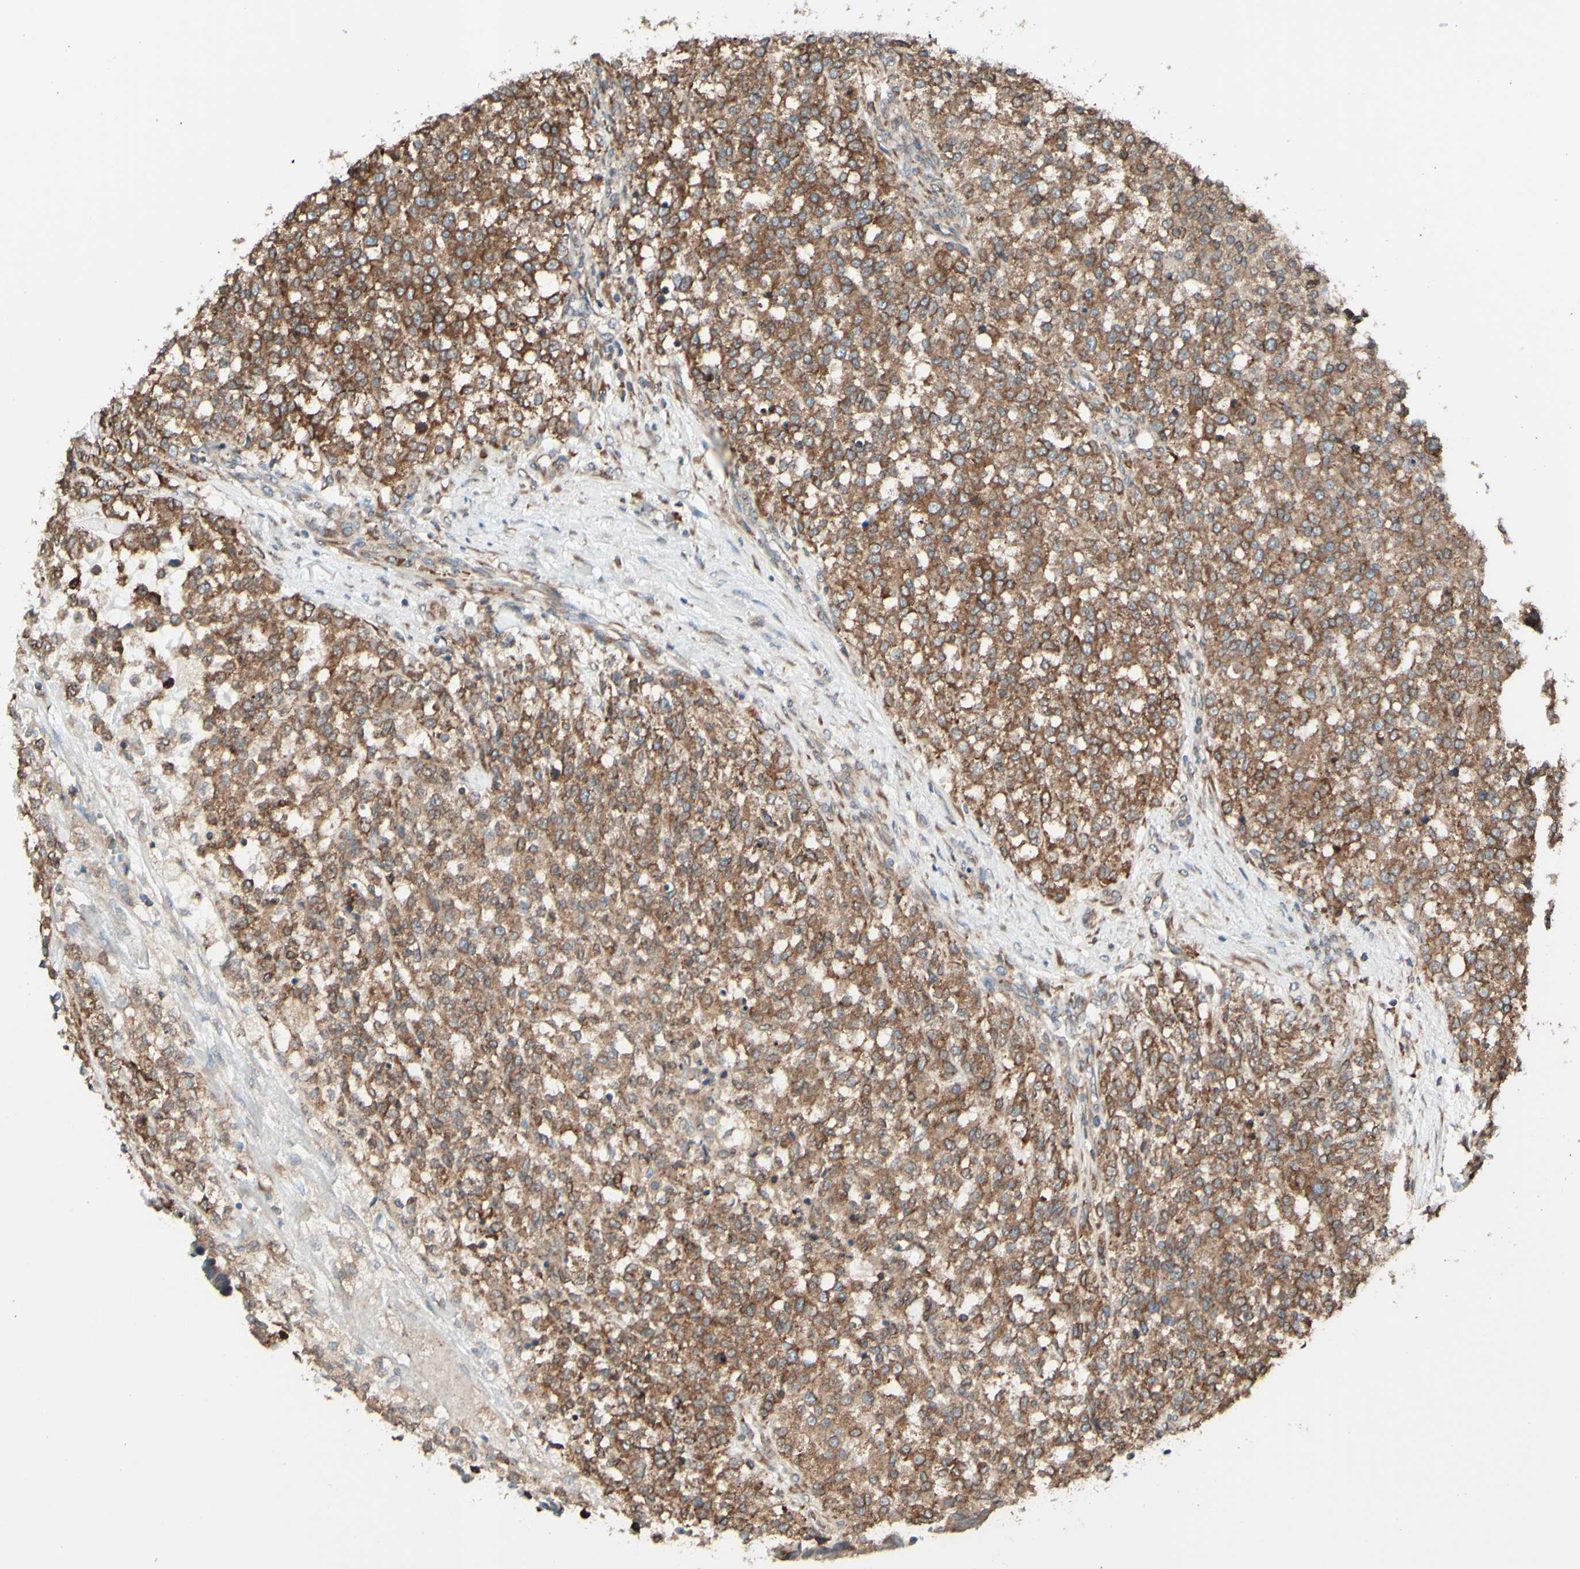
{"staining": {"intensity": "moderate", "quantity": ">75%", "location": "cytoplasmic/membranous"}, "tissue": "testis cancer", "cell_type": "Tumor cells", "image_type": "cancer", "snomed": [{"axis": "morphology", "description": "Seminoma, NOS"}, {"axis": "topography", "description": "Testis"}], "caption": "Brown immunohistochemical staining in human testis cancer shows moderate cytoplasmic/membranous staining in approximately >75% of tumor cells.", "gene": "DNAJB11", "patient": {"sex": "male", "age": 59}}